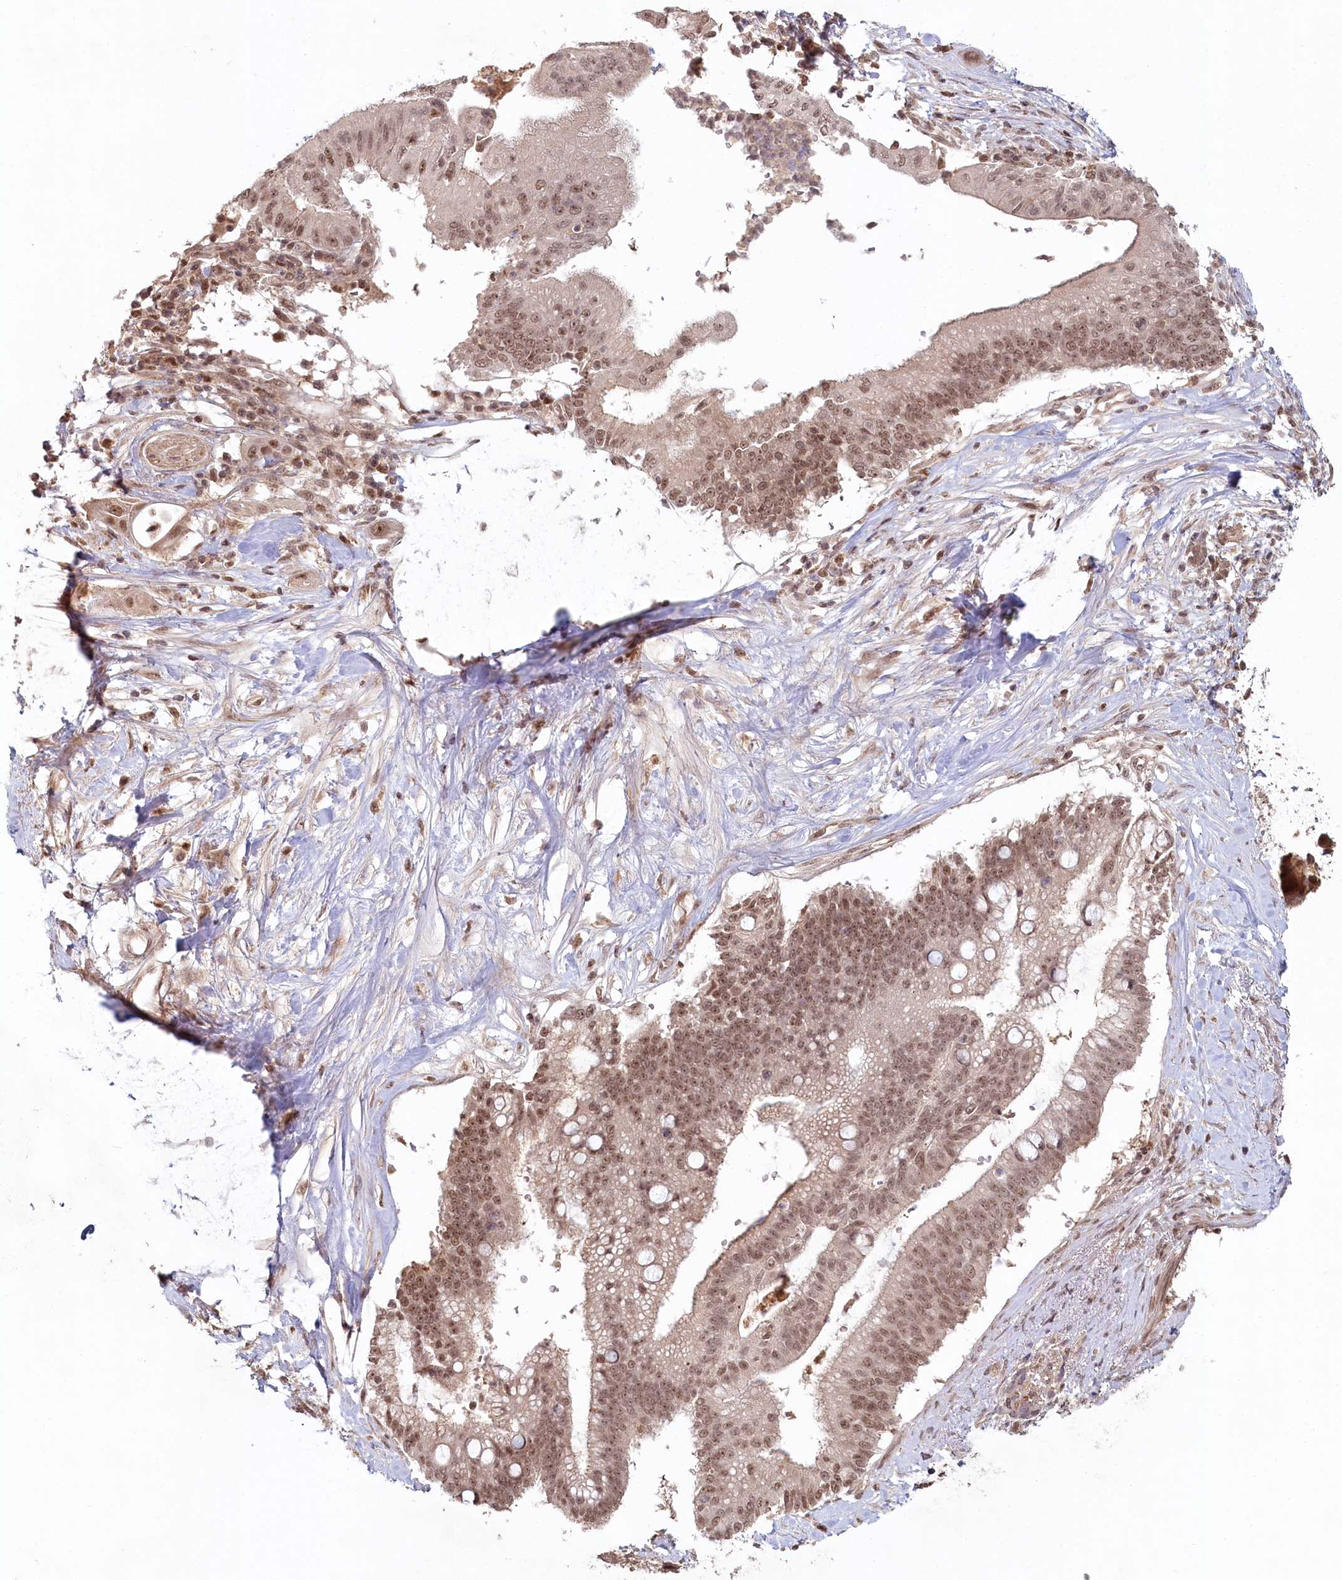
{"staining": {"intensity": "moderate", "quantity": ">75%", "location": "nuclear"}, "tissue": "pancreatic cancer", "cell_type": "Tumor cells", "image_type": "cancer", "snomed": [{"axis": "morphology", "description": "Adenocarcinoma, NOS"}, {"axis": "topography", "description": "Pancreas"}], "caption": "Human pancreatic cancer stained with a brown dye exhibits moderate nuclear positive staining in about >75% of tumor cells.", "gene": "WAPL", "patient": {"sex": "male", "age": 68}}